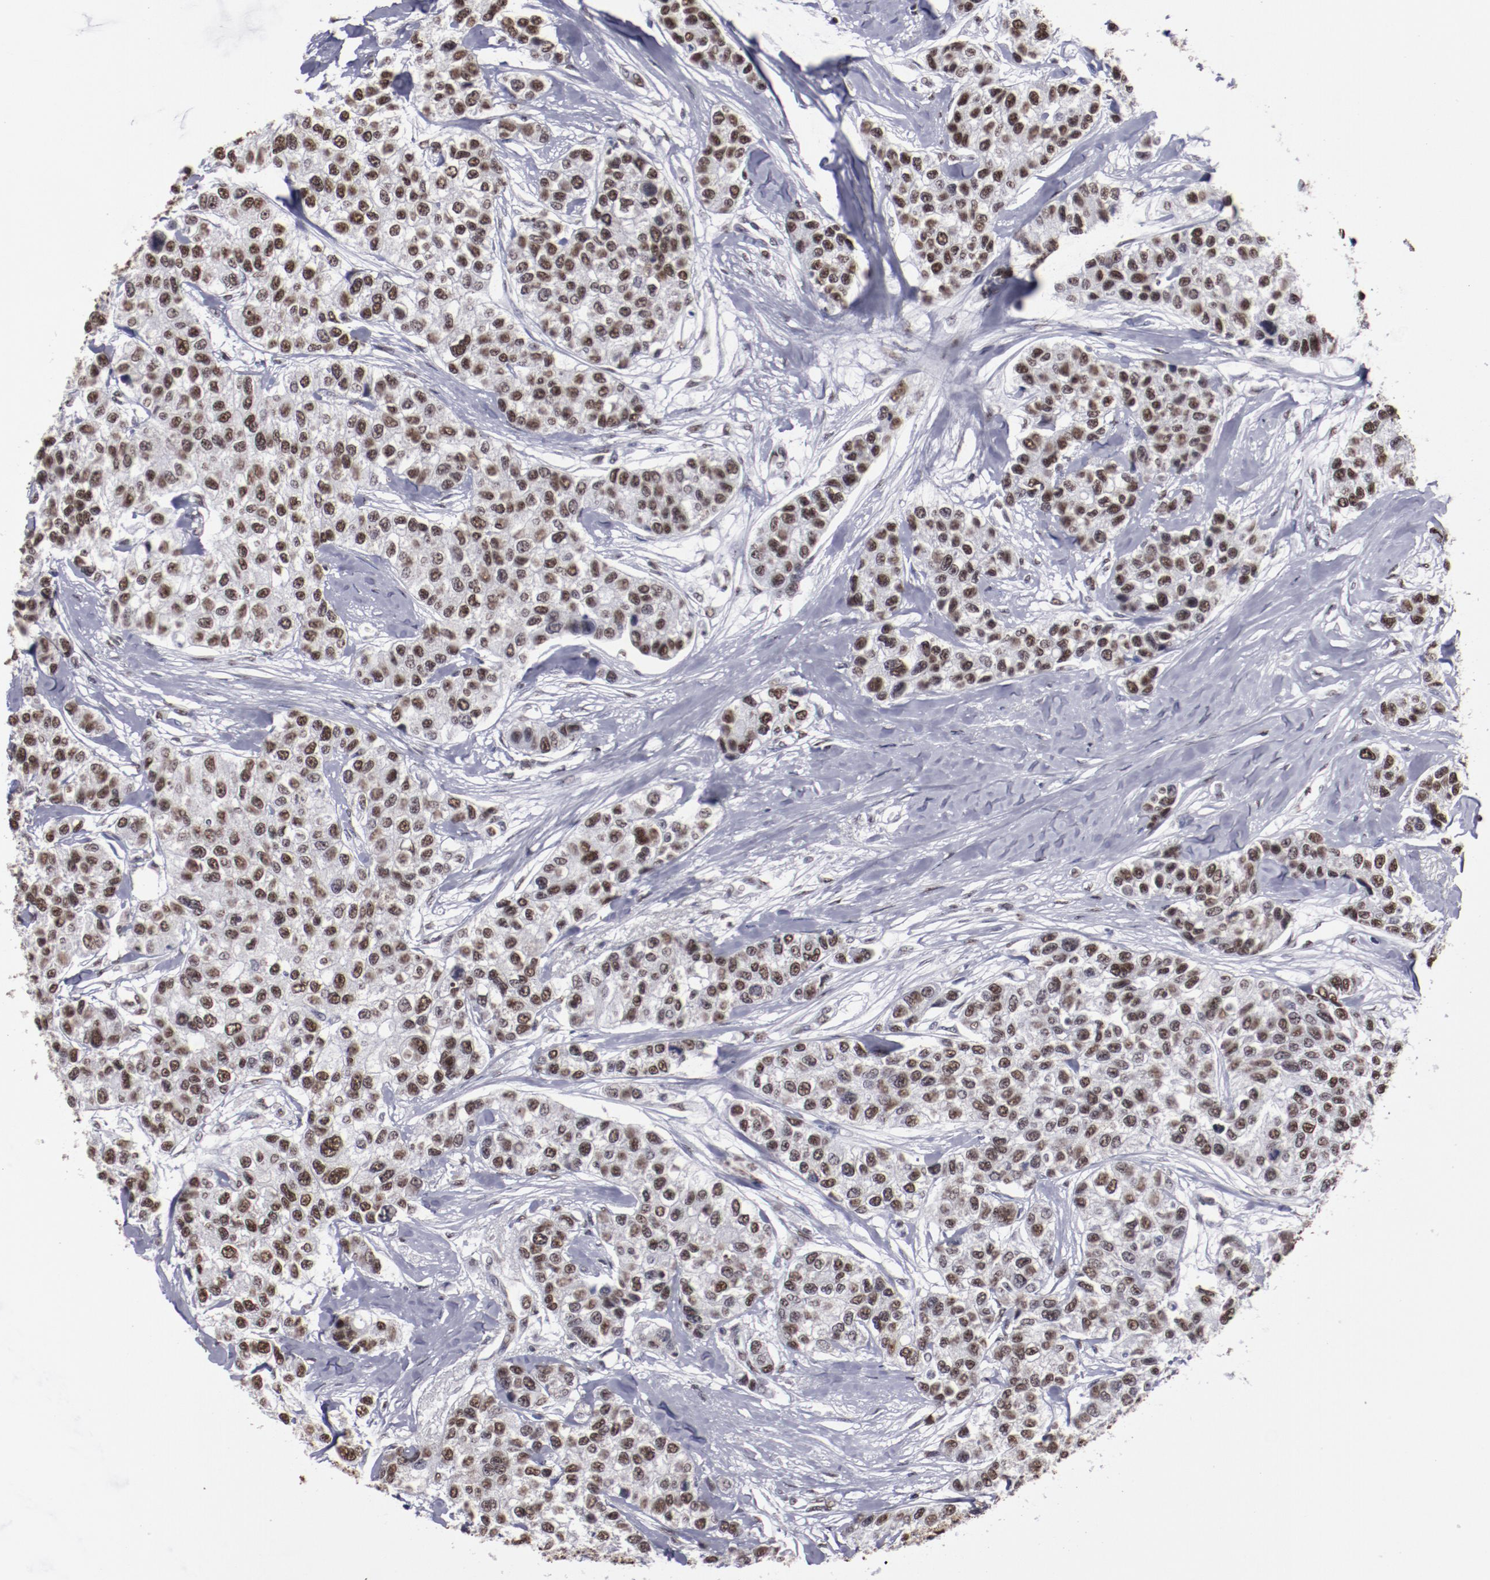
{"staining": {"intensity": "strong", "quantity": ">75%", "location": "nuclear"}, "tissue": "breast cancer", "cell_type": "Tumor cells", "image_type": "cancer", "snomed": [{"axis": "morphology", "description": "Duct carcinoma"}, {"axis": "topography", "description": "Breast"}], "caption": "Infiltrating ductal carcinoma (breast) stained with DAB (3,3'-diaminobenzidine) immunohistochemistry shows high levels of strong nuclear expression in approximately >75% of tumor cells.", "gene": "HNRNPA2B1", "patient": {"sex": "female", "age": 51}}